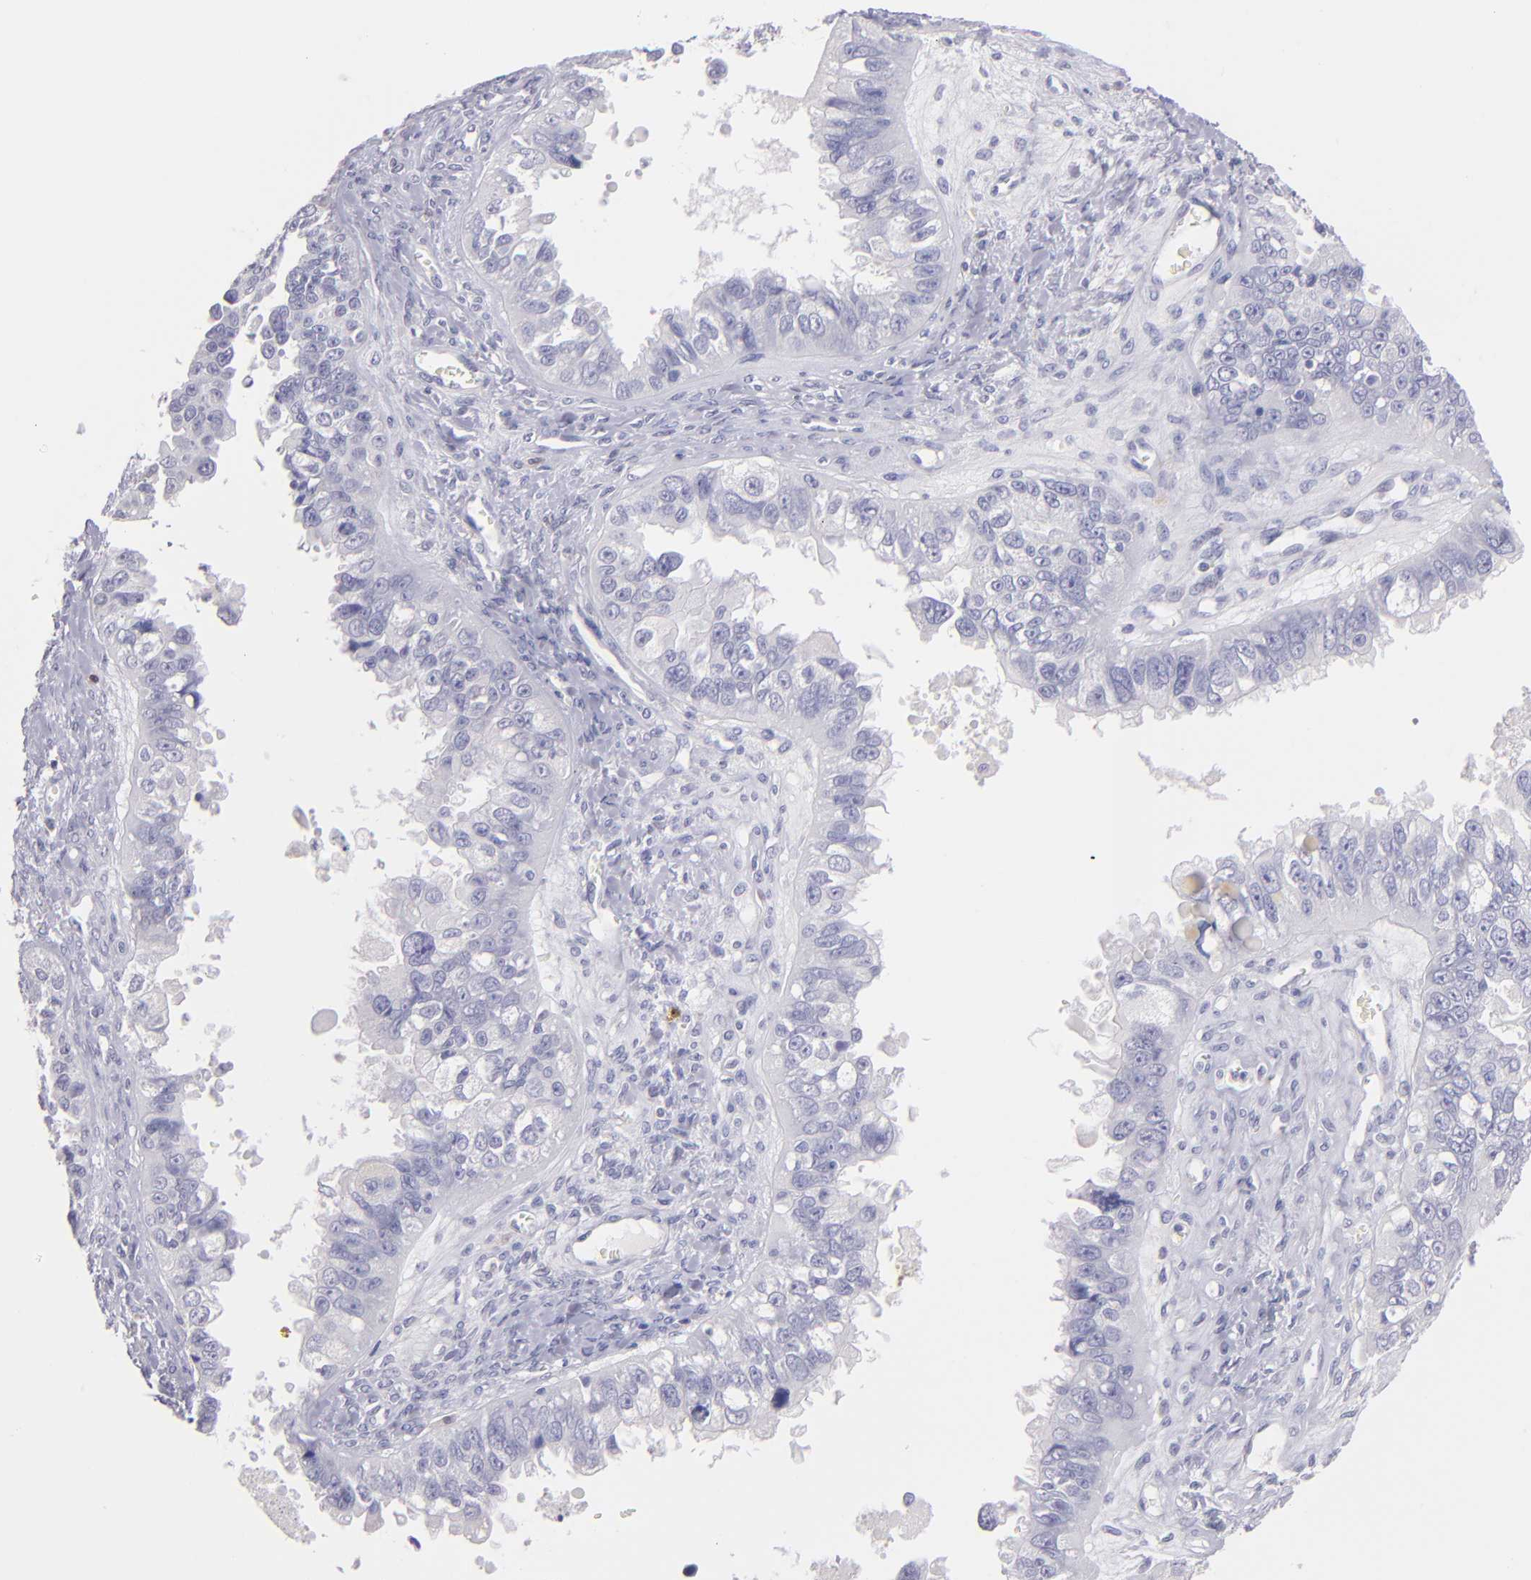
{"staining": {"intensity": "negative", "quantity": "none", "location": "none"}, "tissue": "ovarian cancer", "cell_type": "Tumor cells", "image_type": "cancer", "snomed": [{"axis": "morphology", "description": "Carcinoma, endometroid"}, {"axis": "topography", "description": "Ovary"}], "caption": "This is an IHC image of ovarian cancer. There is no staining in tumor cells.", "gene": "IL2RA", "patient": {"sex": "female", "age": 85}}